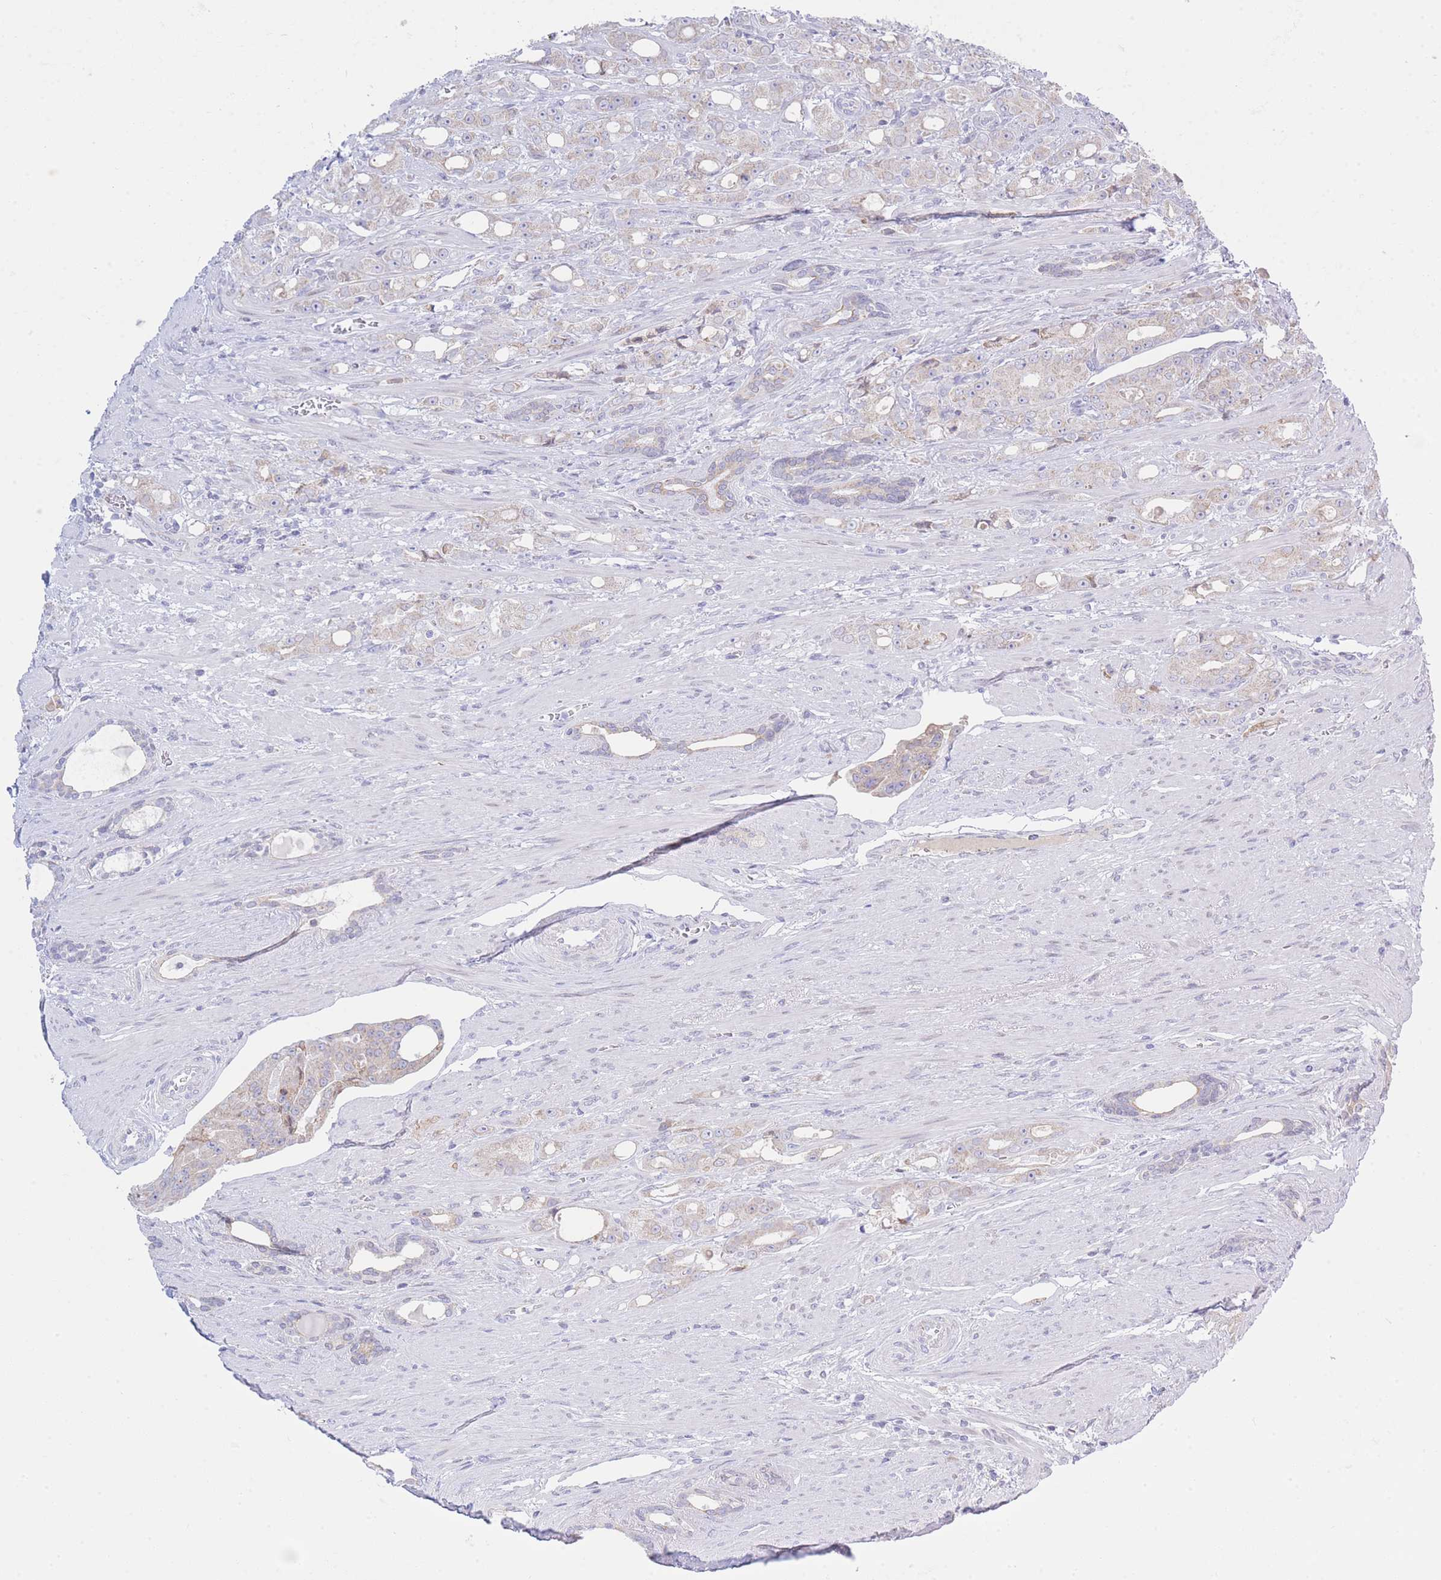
{"staining": {"intensity": "negative", "quantity": "none", "location": "none"}, "tissue": "prostate cancer", "cell_type": "Tumor cells", "image_type": "cancer", "snomed": [{"axis": "morphology", "description": "Adenocarcinoma, High grade"}, {"axis": "topography", "description": "Prostate"}], "caption": "High-grade adenocarcinoma (prostate) was stained to show a protein in brown. There is no significant positivity in tumor cells.", "gene": "NANP", "patient": {"sex": "male", "age": 69}}